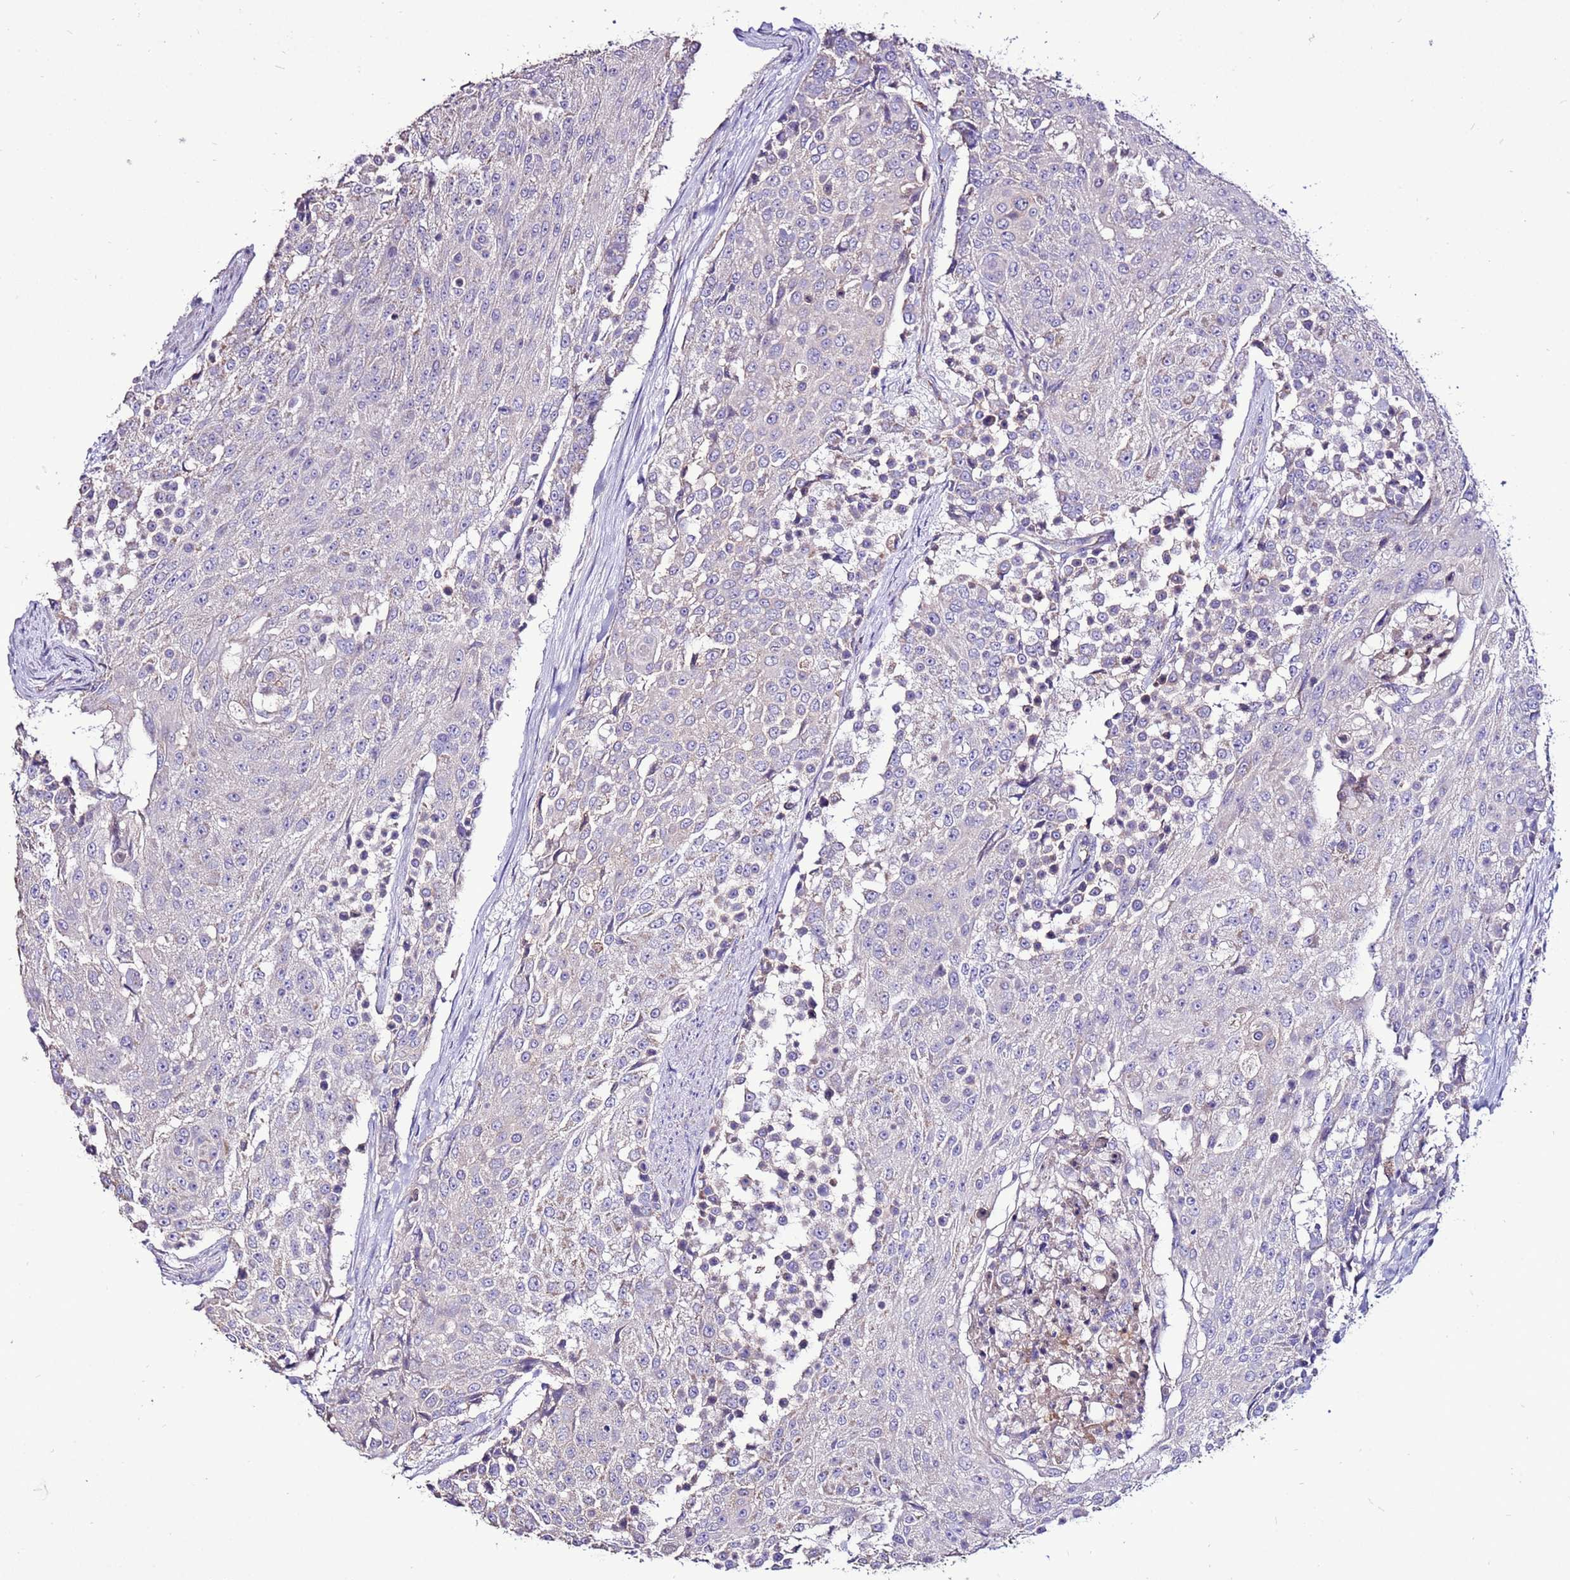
{"staining": {"intensity": "negative", "quantity": "none", "location": "none"}, "tissue": "urothelial cancer", "cell_type": "Tumor cells", "image_type": "cancer", "snomed": [{"axis": "morphology", "description": "Urothelial carcinoma, High grade"}, {"axis": "topography", "description": "Urinary bladder"}], "caption": "Immunohistochemical staining of human urothelial carcinoma (high-grade) displays no significant expression in tumor cells.", "gene": "TMEM106C", "patient": {"sex": "female", "age": 63}}